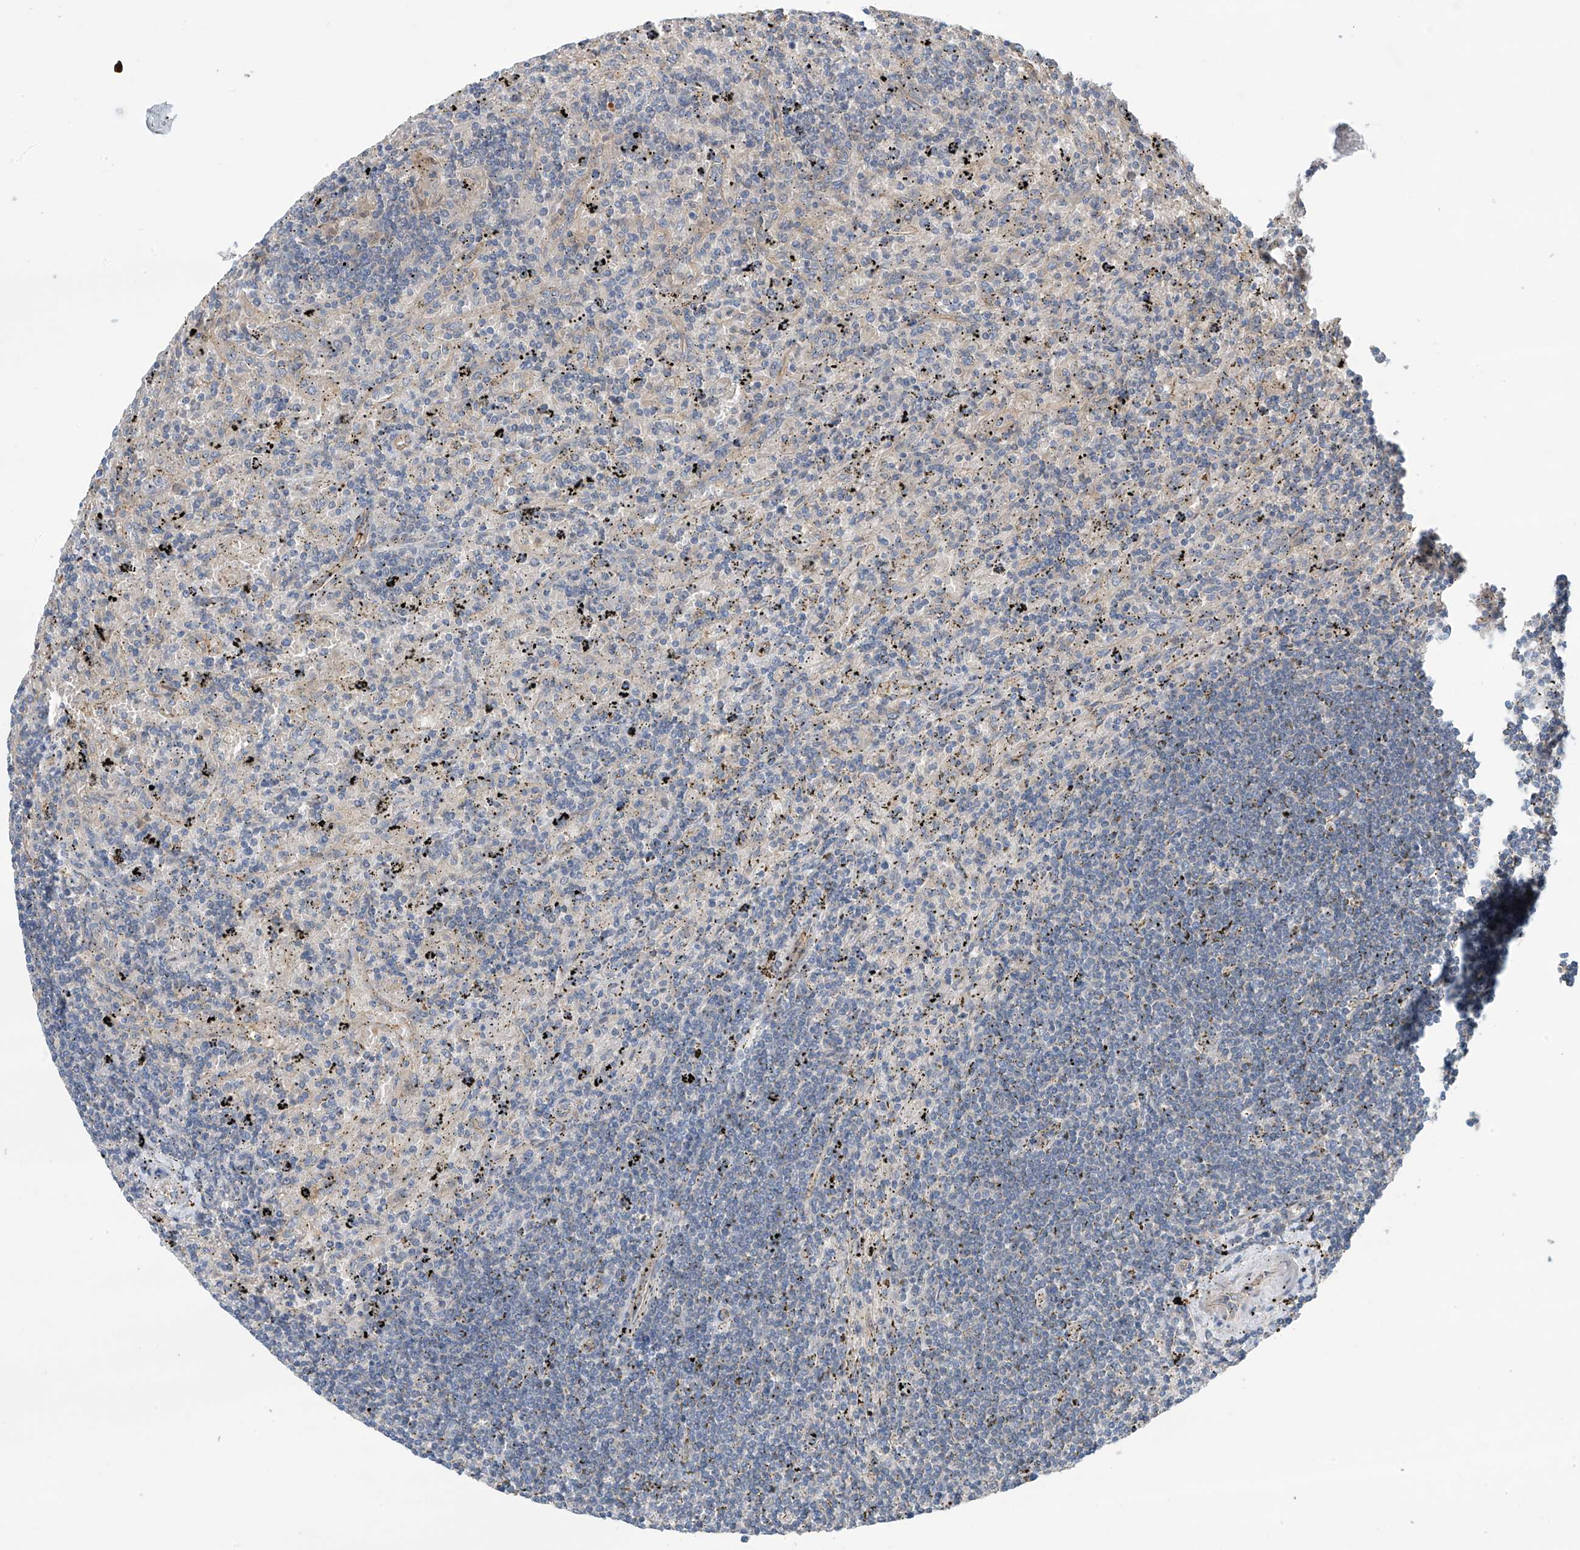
{"staining": {"intensity": "negative", "quantity": "none", "location": "none"}, "tissue": "lymphoma", "cell_type": "Tumor cells", "image_type": "cancer", "snomed": [{"axis": "morphology", "description": "Malignant lymphoma, non-Hodgkin's type, Low grade"}, {"axis": "topography", "description": "Spleen"}], "caption": "DAB (3,3'-diaminobenzidine) immunohistochemical staining of human lymphoma reveals no significant staining in tumor cells.", "gene": "PHACTR4", "patient": {"sex": "male", "age": 76}}